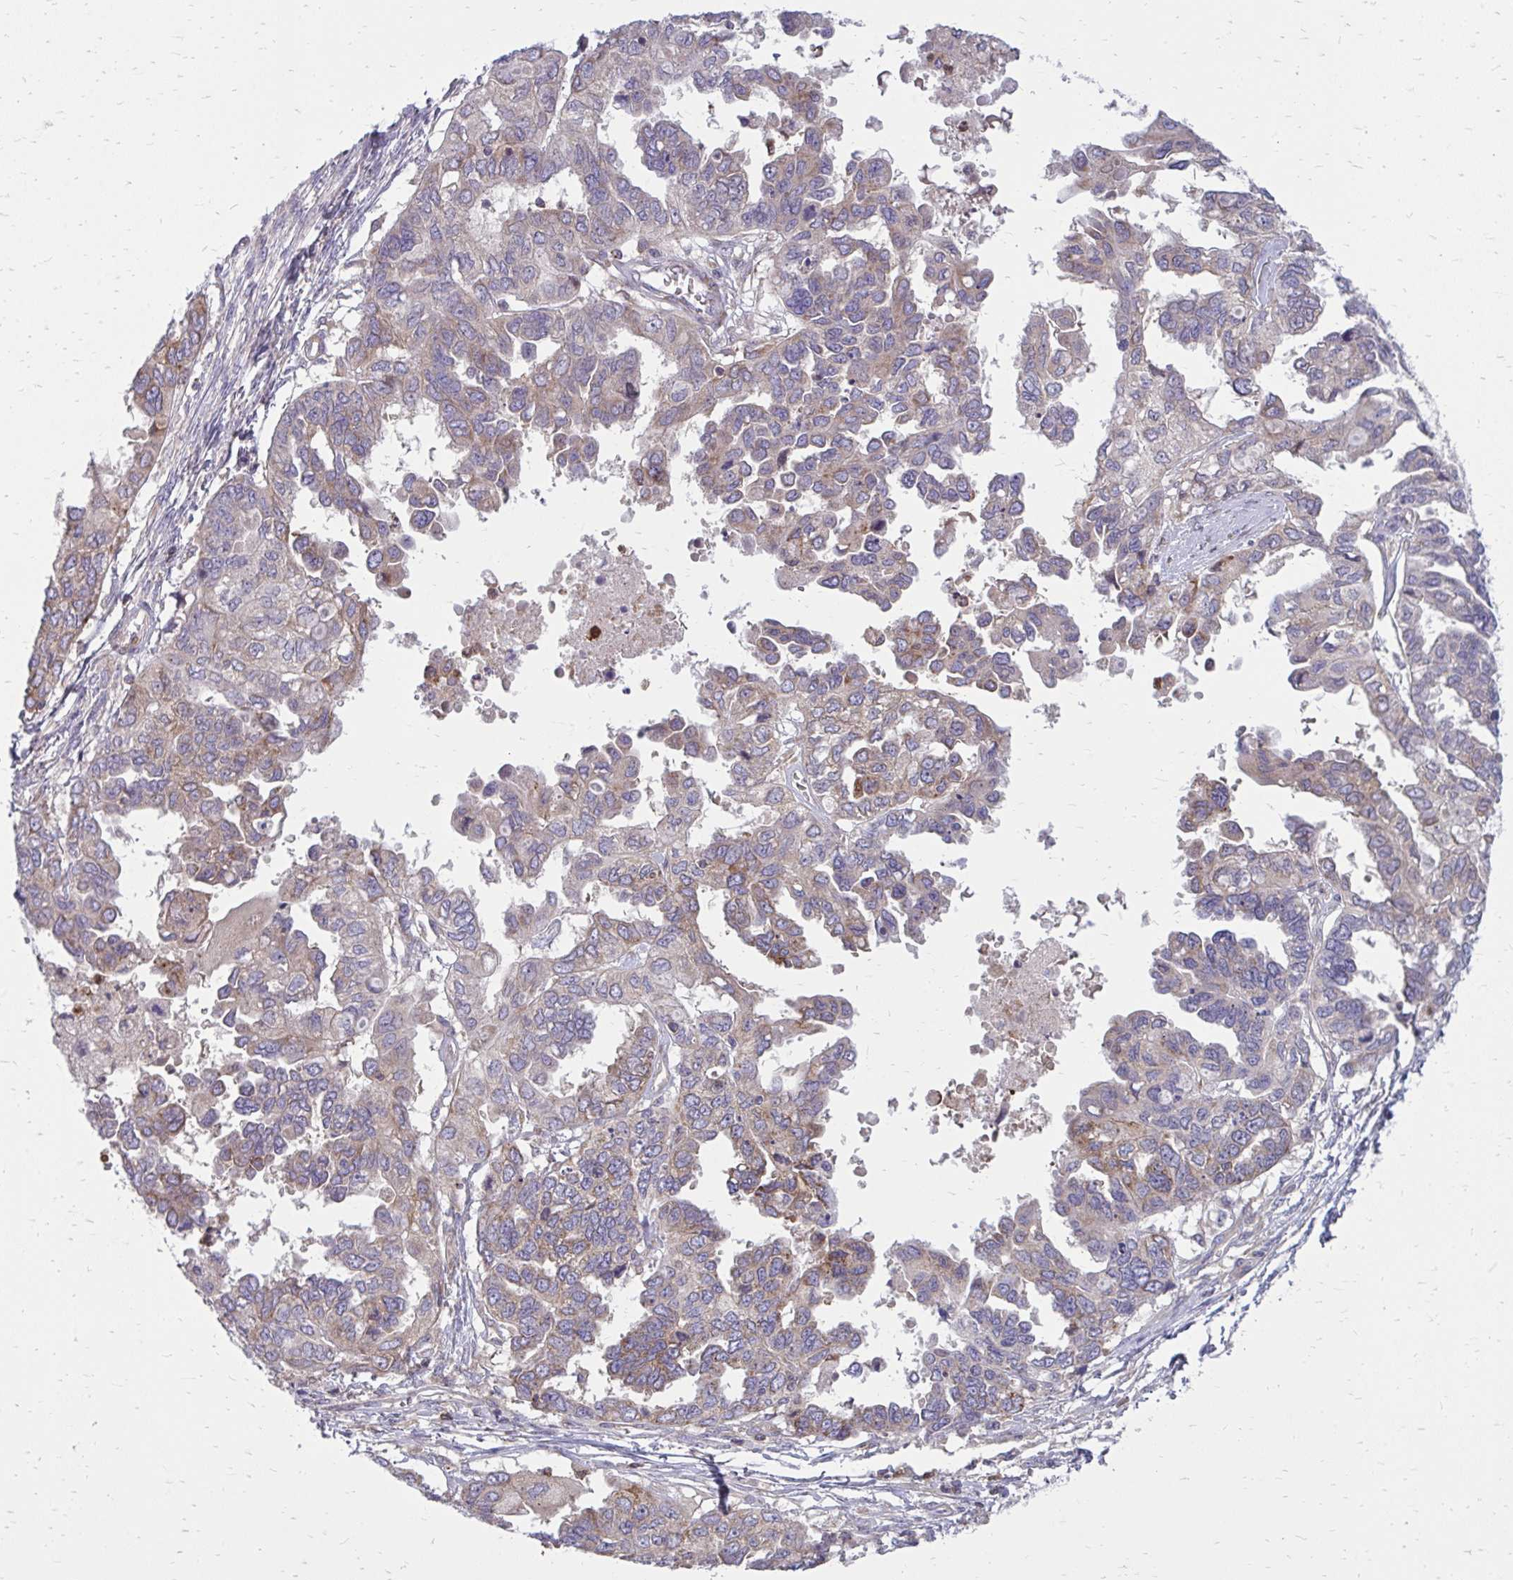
{"staining": {"intensity": "weak", "quantity": "<25%", "location": "cytoplasmic/membranous"}, "tissue": "ovarian cancer", "cell_type": "Tumor cells", "image_type": "cancer", "snomed": [{"axis": "morphology", "description": "Cystadenocarcinoma, serous, NOS"}, {"axis": "topography", "description": "Ovary"}], "caption": "Immunohistochemistry (IHC) micrograph of neoplastic tissue: human ovarian cancer stained with DAB (3,3'-diaminobenzidine) demonstrates no significant protein expression in tumor cells.", "gene": "ASAP1", "patient": {"sex": "female", "age": 53}}